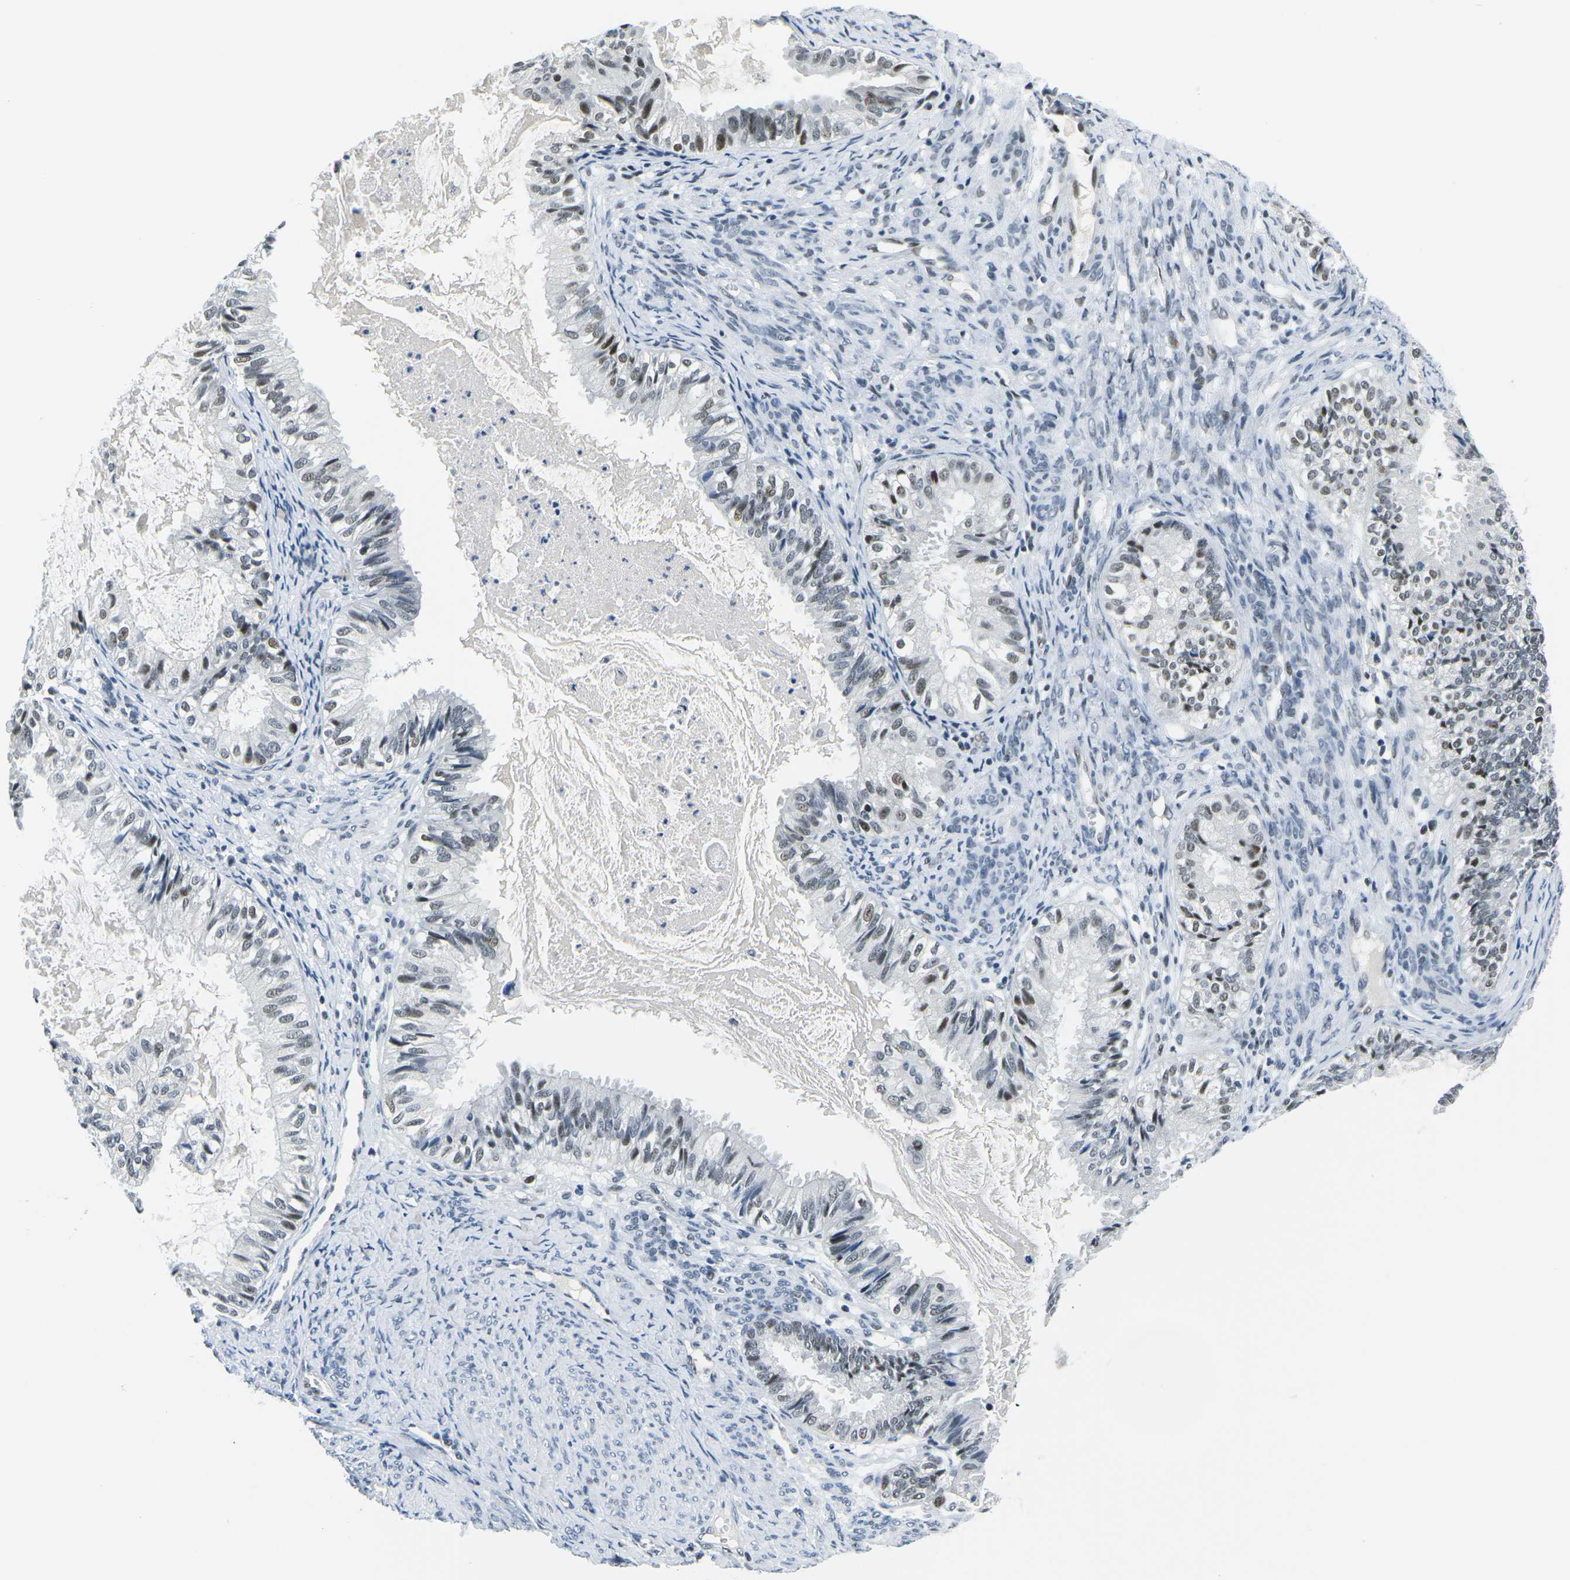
{"staining": {"intensity": "moderate", "quantity": "<25%", "location": "nuclear"}, "tissue": "cervical cancer", "cell_type": "Tumor cells", "image_type": "cancer", "snomed": [{"axis": "morphology", "description": "Normal tissue, NOS"}, {"axis": "morphology", "description": "Adenocarcinoma, NOS"}, {"axis": "topography", "description": "Cervix"}, {"axis": "topography", "description": "Endometrium"}], "caption": "IHC (DAB (3,3'-diaminobenzidine)) staining of human cervical adenocarcinoma exhibits moderate nuclear protein positivity in approximately <25% of tumor cells.", "gene": "PRPF8", "patient": {"sex": "female", "age": 86}}